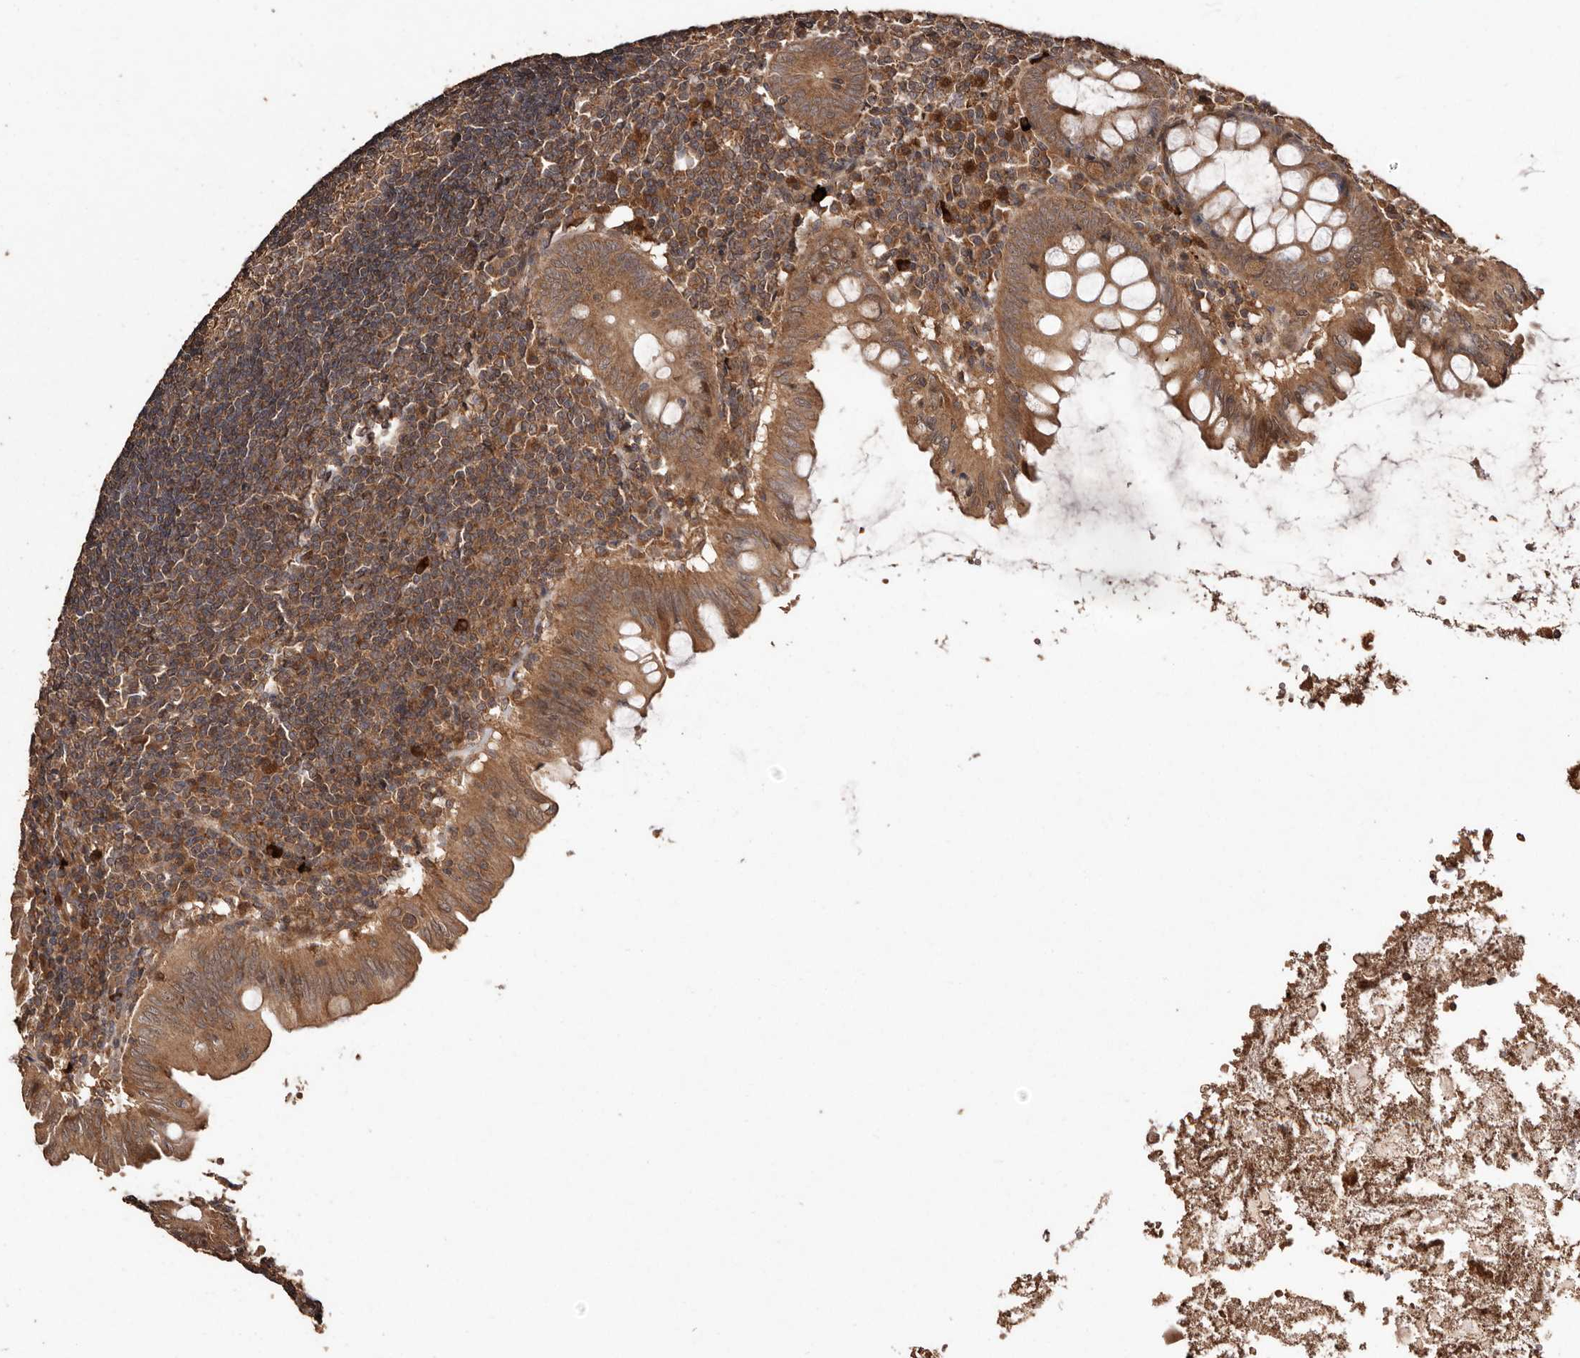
{"staining": {"intensity": "moderate", "quantity": ">75%", "location": "cytoplasmic/membranous"}, "tissue": "appendix", "cell_type": "Glandular cells", "image_type": "normal", "snomed": [{"axis": "morphology", "description": "Normal tissue, NOS"}, {"axis": "topography", "description": "Appendix"}], "caption": "Immunohistochemistry (IHC) (DAB) staining of unremarkable appendix exhibits moderate cytoplasmic/membranous protein positivity in about >75% of glandular cells.", "gene": "RWDD1", "patient": {"sex": "female", "age": 54}}